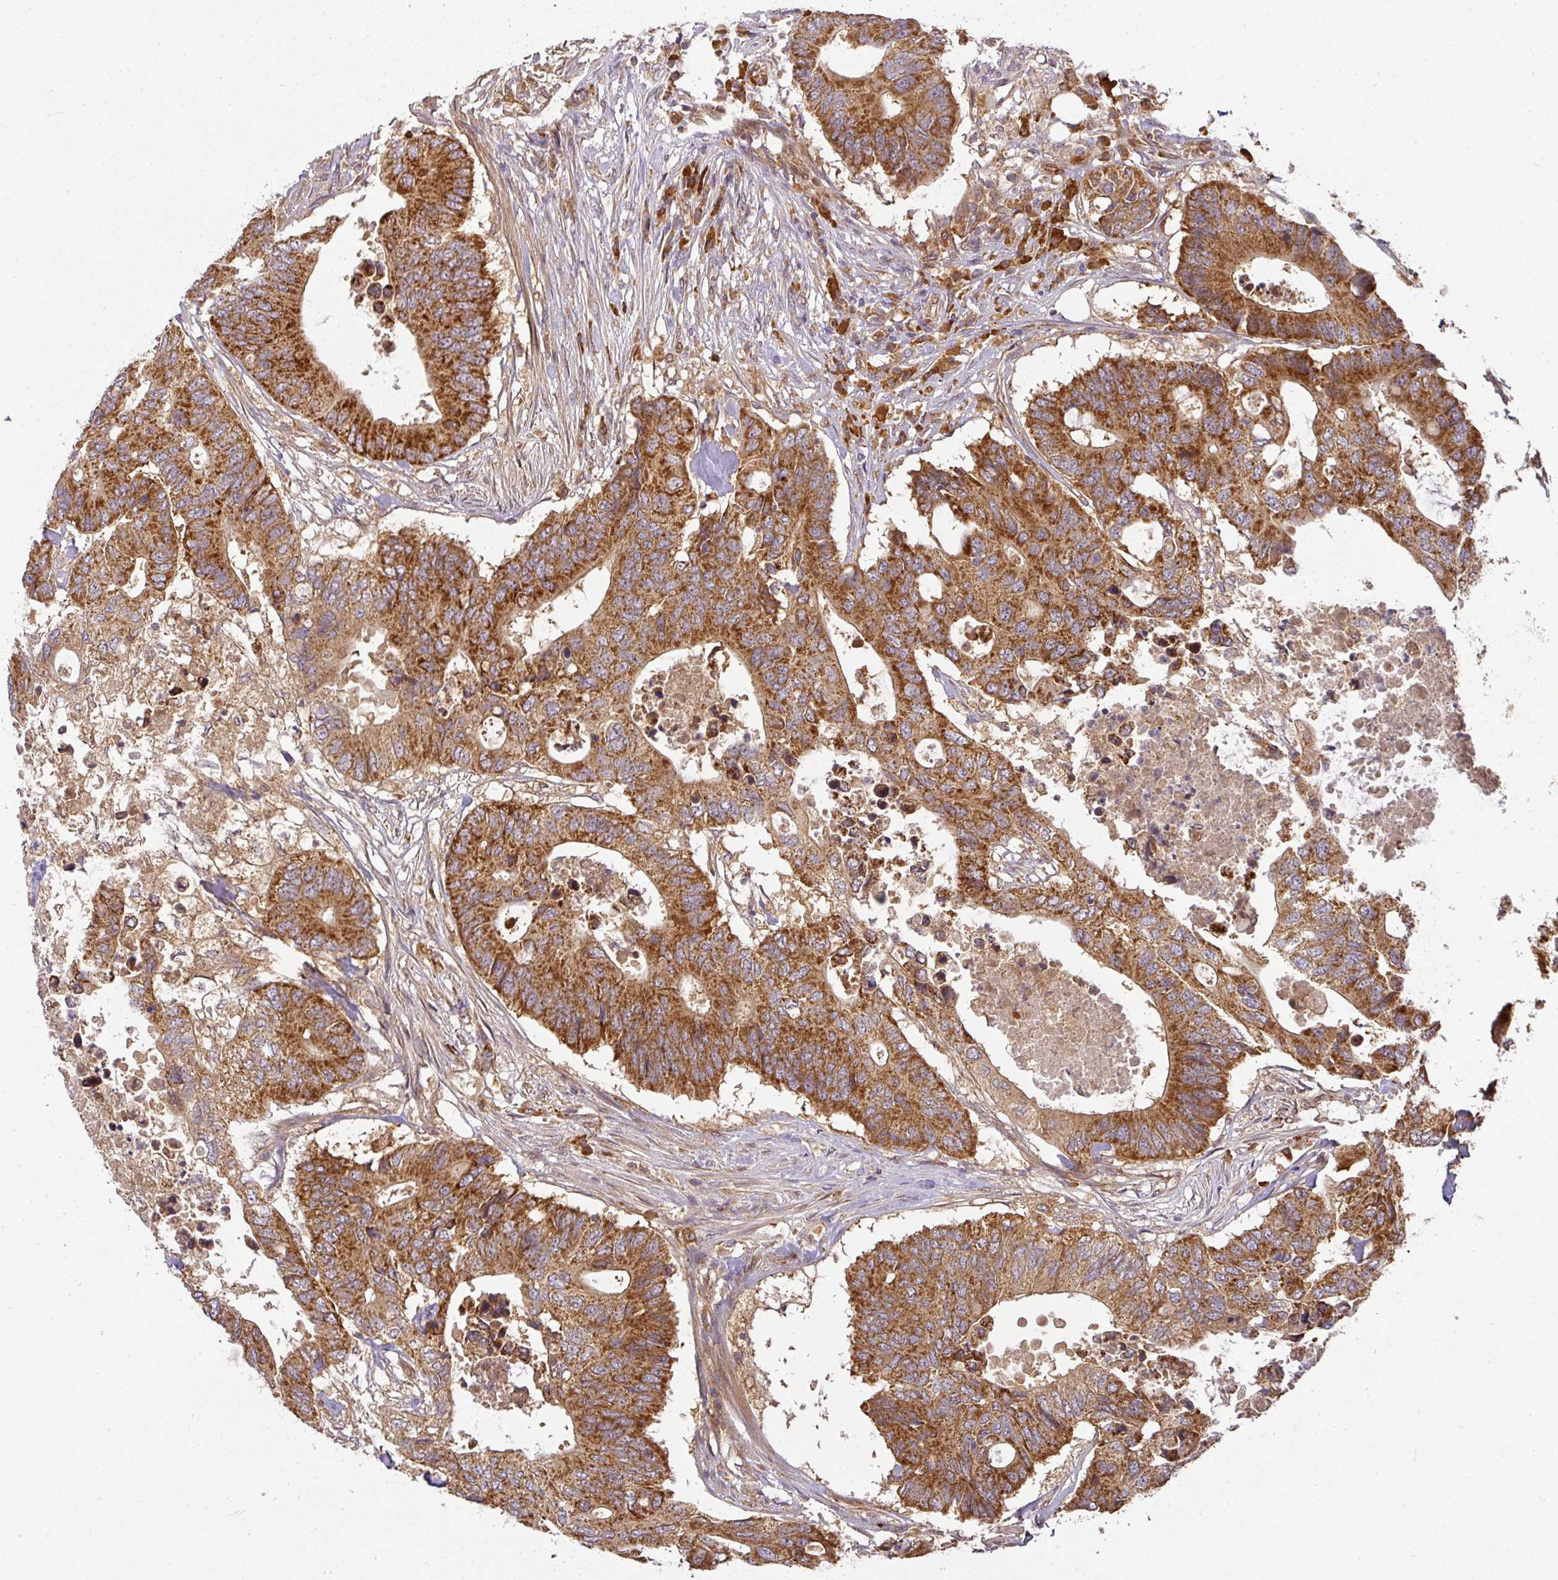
{"staining": {"intensity": "strong", "quantity": ">75%", "location": "cytoplasmic/membranous"}, "tissue": "colorectal cancer", "cell_type": "Tumor cells", "image_type": "cancer", "snomed": [{"axis": "morphology", "description": "Adenocarcinoma, NOS"}, {"axis": "topography", "description": "Colon"}], "caption": "Protein staining of colorectal adenocarcinoma tissue shows strong cytoplasmic/membranous positivity in about >75% of tumor cells.", "gene": "MALSU1", "patient": {"sex": "male", "age": 71}}